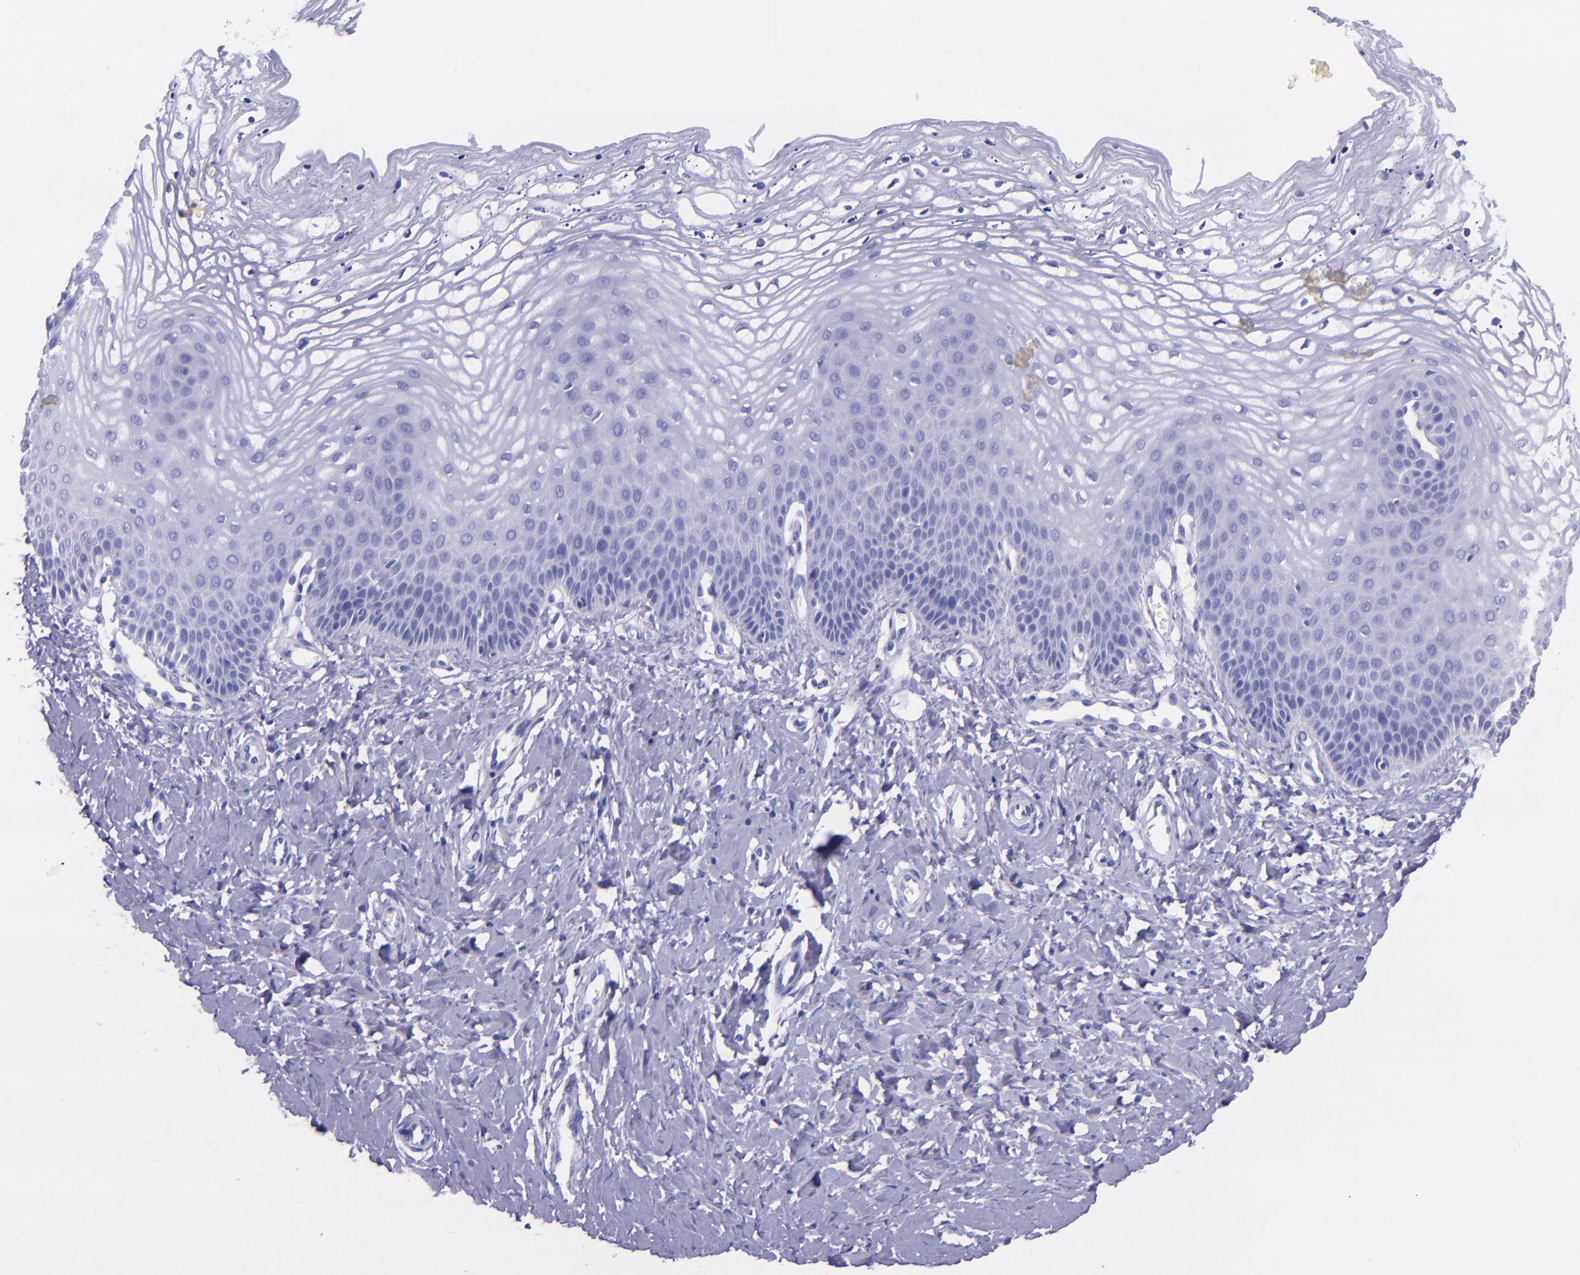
{"staining": {"intensity": "negative", "quantity": "none", "location": "none"}, "tissue": "vagina", "cell_type": "Squamous epithelial cells", "image_type": "normal", "snomed": [{"axis": "morphology", "description": "Normal tissue, NOS"}, {"axis": "topography", "description": "Vagina"}], "caption": "The photomicrograph exhibits no staining of squamous epithelial cells in normal vagina.", "gene": "MBP", "patient": {"sex": "female", "age": 68}}